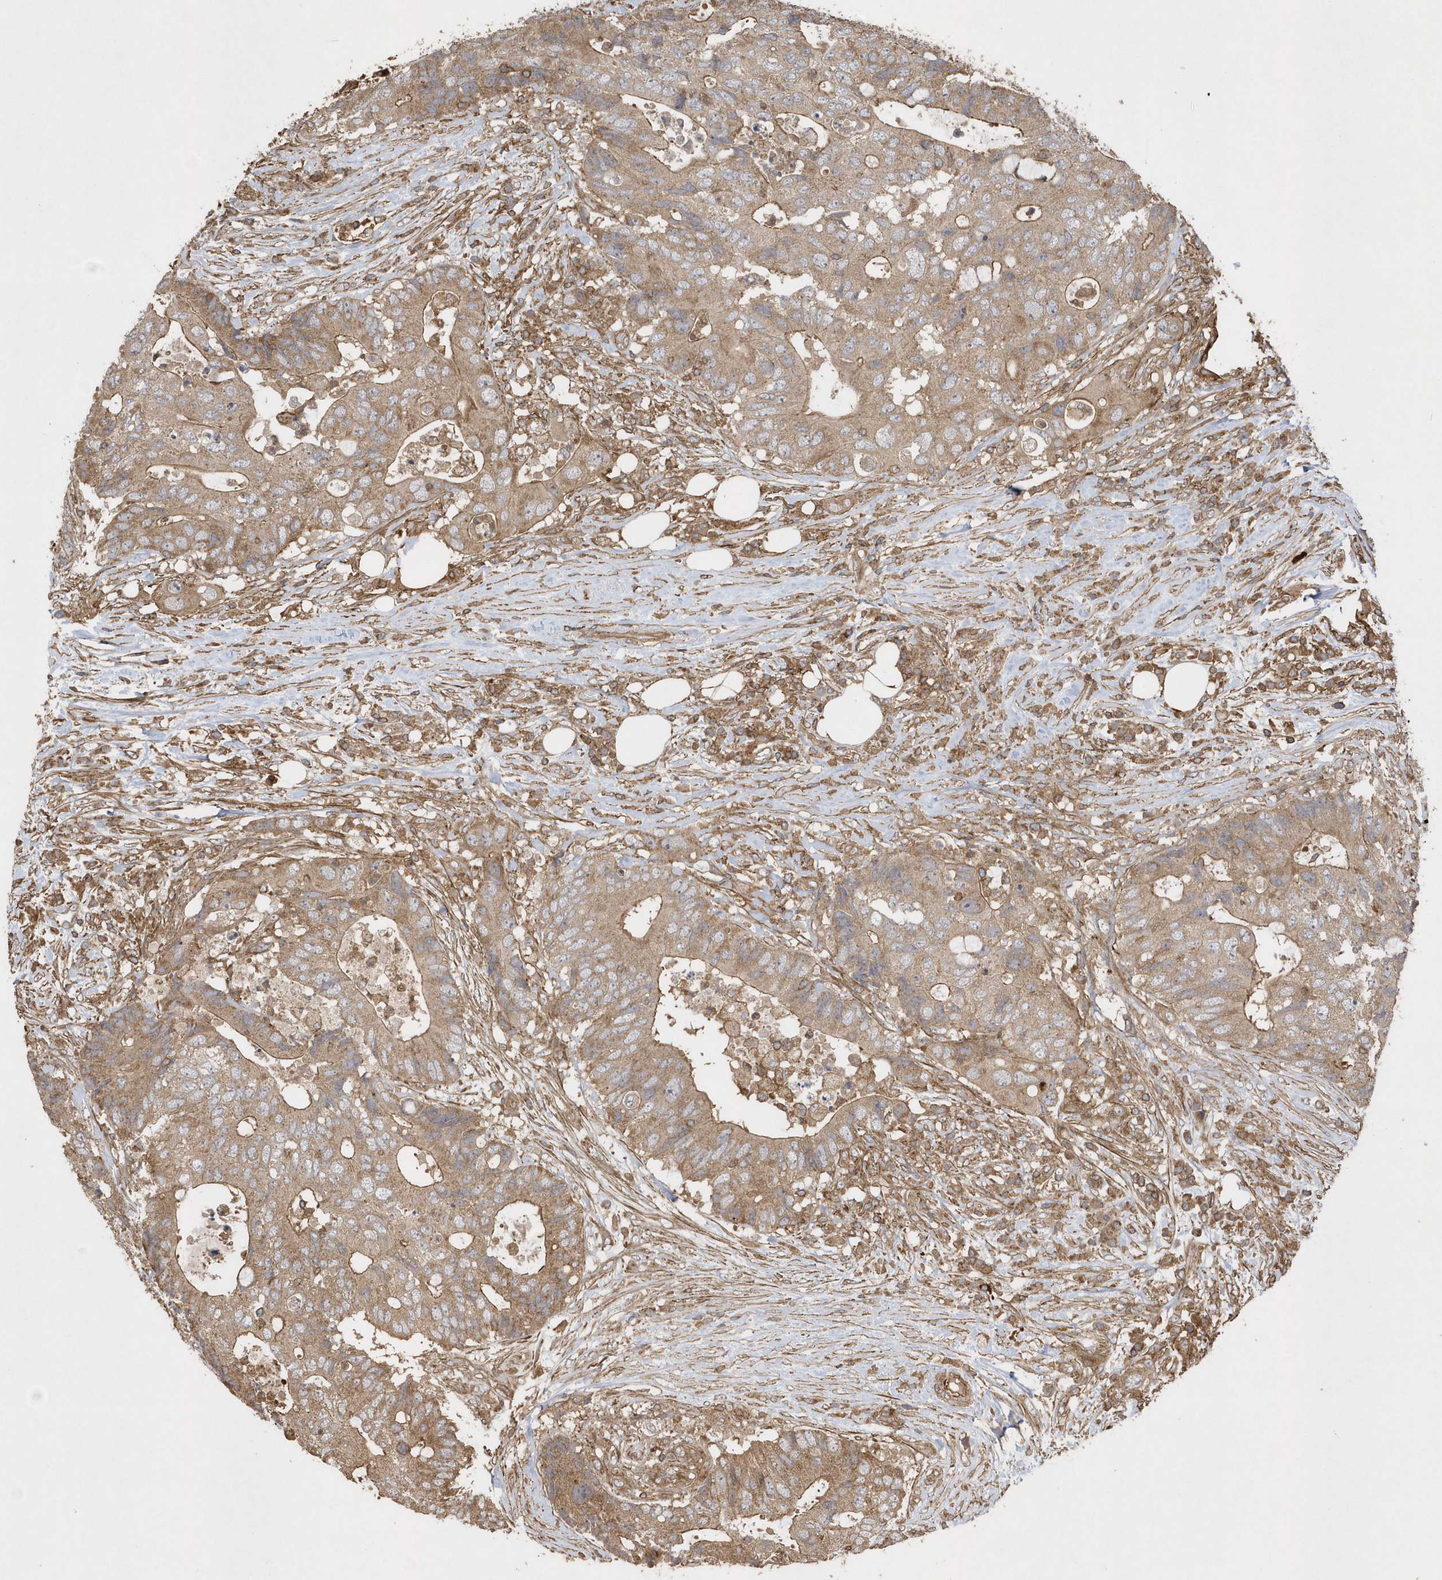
{"staining": {"intensity": "moderate", "quantity": ">75%", "location": "cytoplasmic/membranous"}, "tissue": "colorectal cancer", "cell_type": "Tumor cells", "image_type": "cancer", "snomed": [{"axis": "morphology", "description": "Adenocarcinoma, NOS"}, {"axis": "topography", "description": "Colon"}], "caption": "Colorectal adenocarcinoma tissue demonstrates moderate cytoplasmic/membranous staining in about >75% of tumor cells", "gene": "SENP8", "patient": {"sex": "male", "age": 71}}